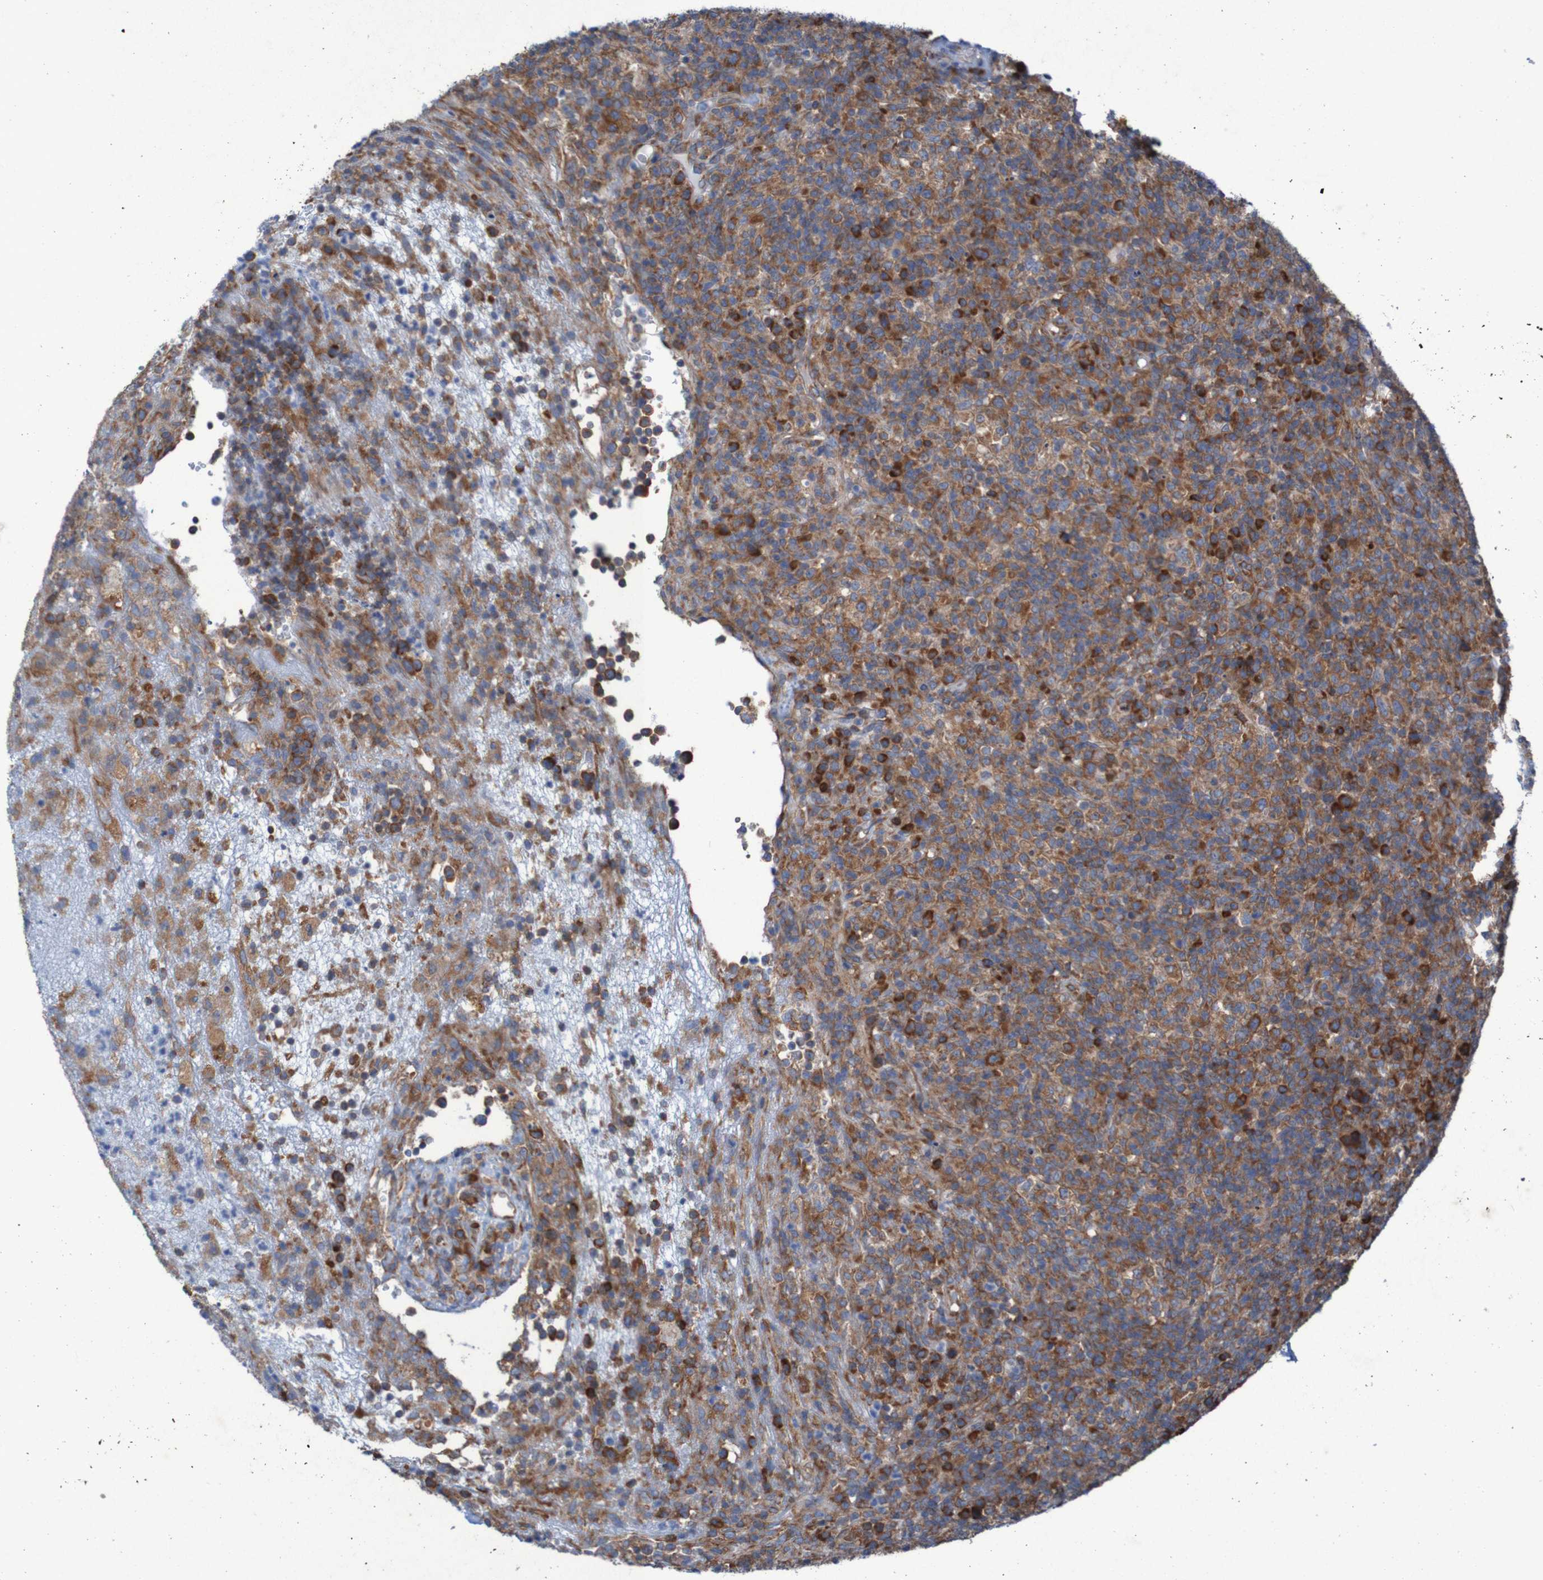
{"staining": {"intensity": "strong", "quantity": ">75%", "location": "cytoplasmic/membranous"}, "tissue": "lymphoma", "cell_type": "Tumor cells", "image_type": "cancer", "snomed": [{"axis": "morphology", "description": "Malignant lymphoma, non-Hodgkin's type, High grade"}, {"axis": "topography", "description": "Lymph node"}], "caption": "This micrograph exhibits IHC staining of human lymphoma, with high strong cytoplasmic/membranous staining in about >75% of tumor cells.", "gene": "RPL10", "patient": {"sex": "female", "age": 76}}